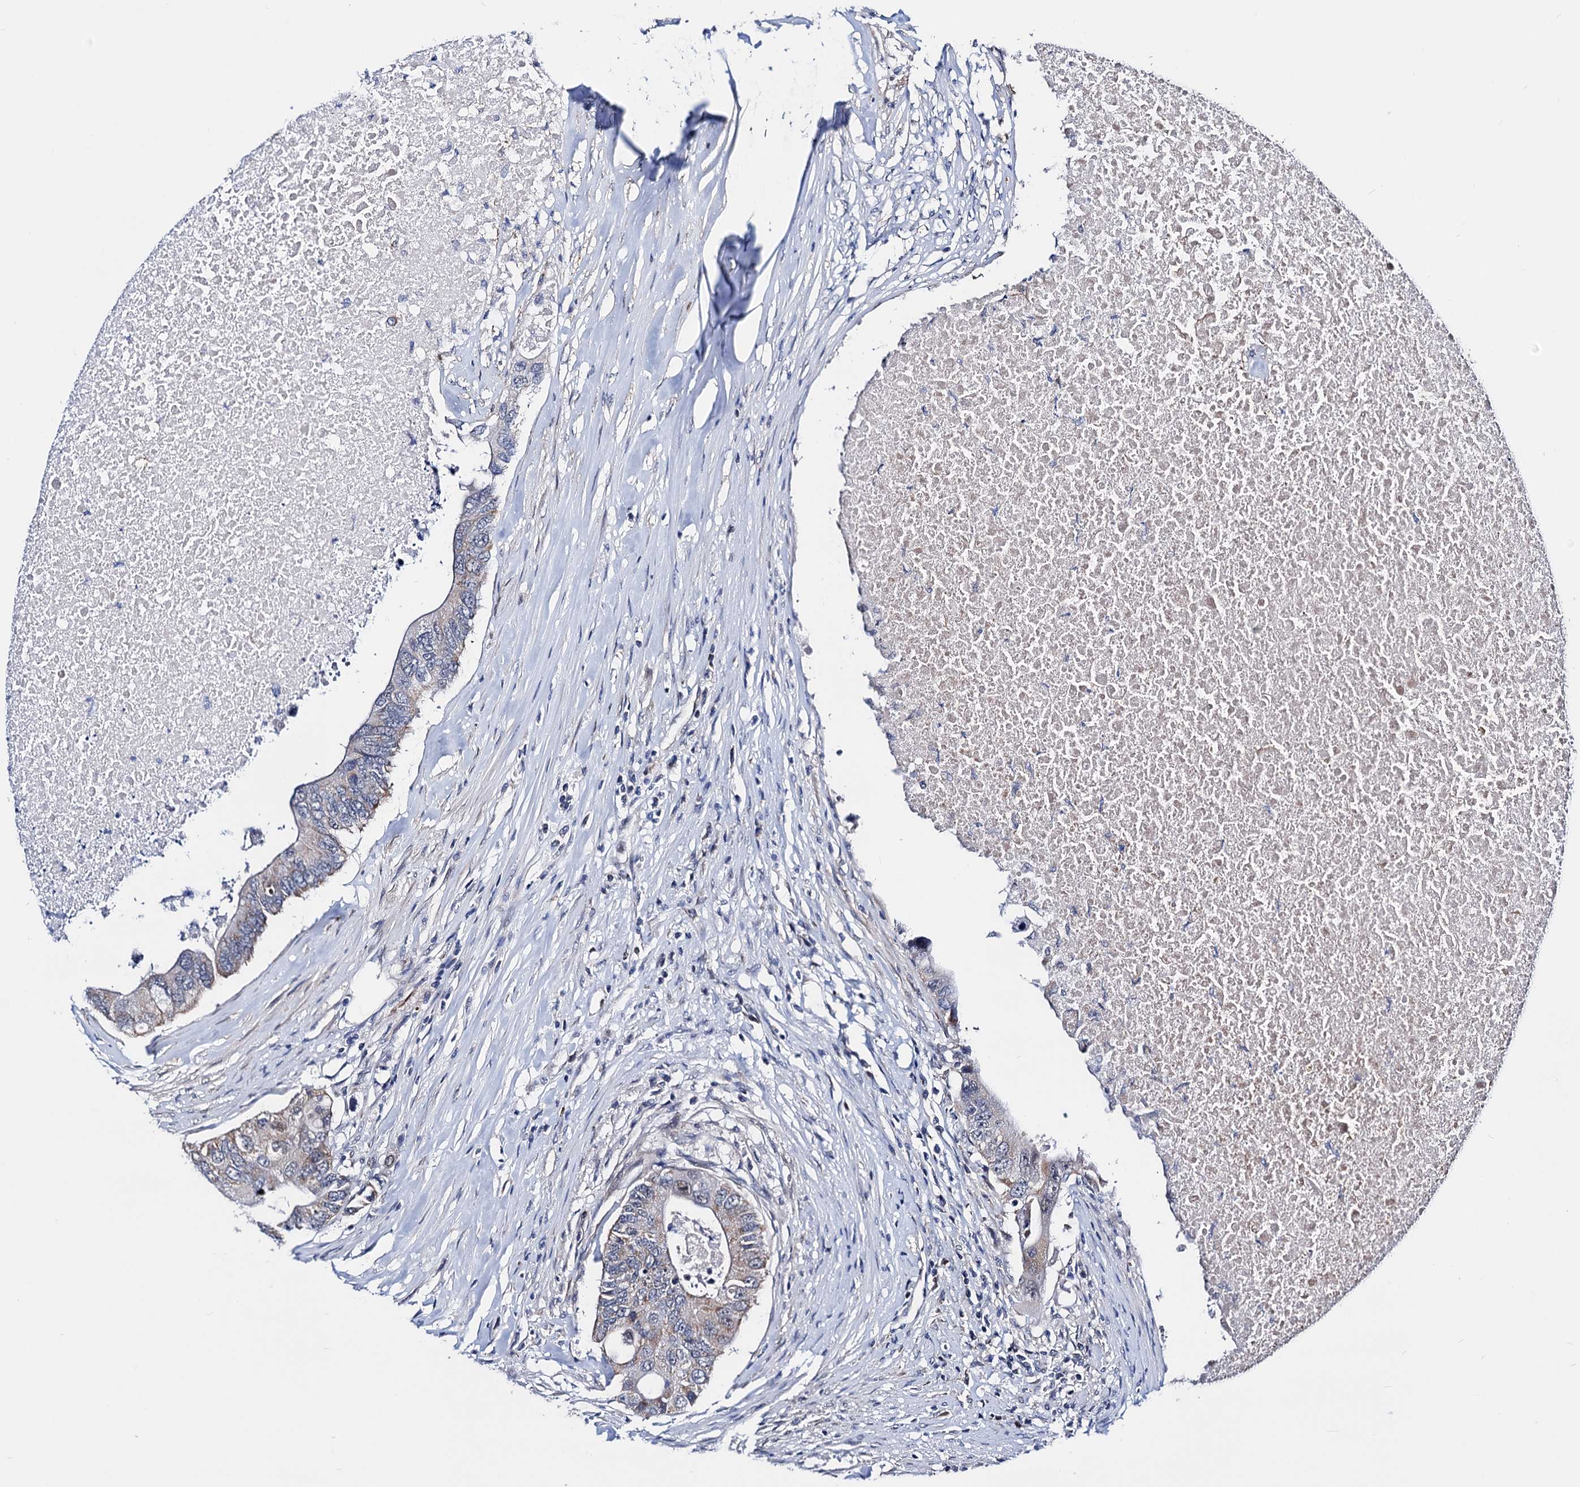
{"staining": {"intensity": "moderate", "quantity": "25%-75%", "location": "cytoplasmic/membranous"}, "tissue": "colorectal cancer", "cell_type": "Tumor cells", "image_type": "cancer", "snomed": [{"axis": "morphology", "description": "Adenocarcinoma, NOS"}, {"axis": "topography", "description": "Colon"}], "caption": "The micrograph shows staining of colorectal cancer (adenocarcinoma), revealing moderate cytoplasmic/membranous protein positivity (brown color) within tumor cells. The protein of interest is shown in brown color, while the nuclei are stained blue.", "gene": "COA4", "patient": {"sex": "male", "age": 71}}